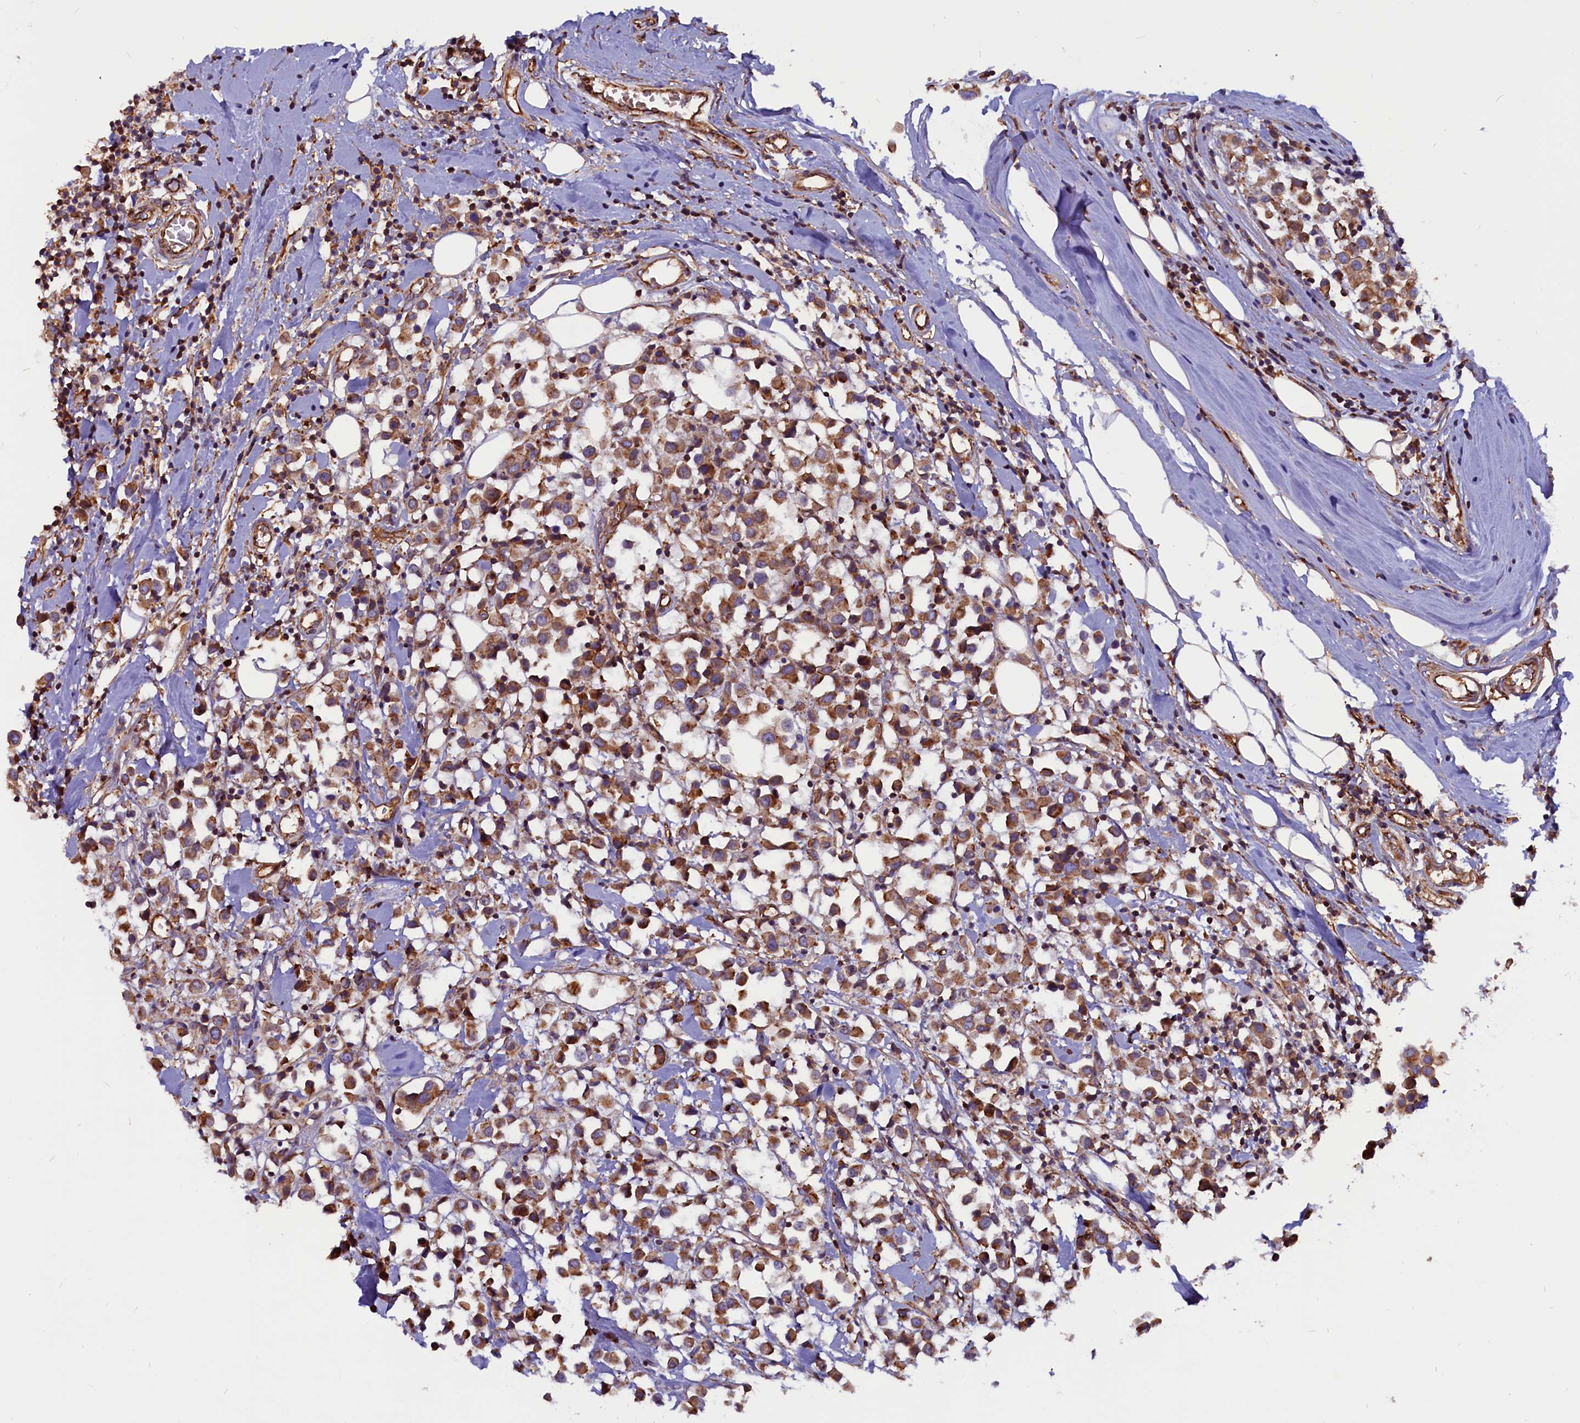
{"staining": {"intensity": "moderate", "quantity": ">75%", "location": "cytoplasmic/membranous"}, "tissue": "breast cancer", "cell_type": "Tumor cells", "image_type": "cancer", "snomed": [{"axis": "morphology", "description": "Duct carcinoma"}, {"axis": "topography", "description": "Breast"}], "caption": "Immunohistochemical staining of human breast cancer exhibits medium levels of moderate cytoplasmic/membranous staining in about >75% of tumor cells.", "gene": "ZNF749", "patient": {"sex": "female", "age": 61}}